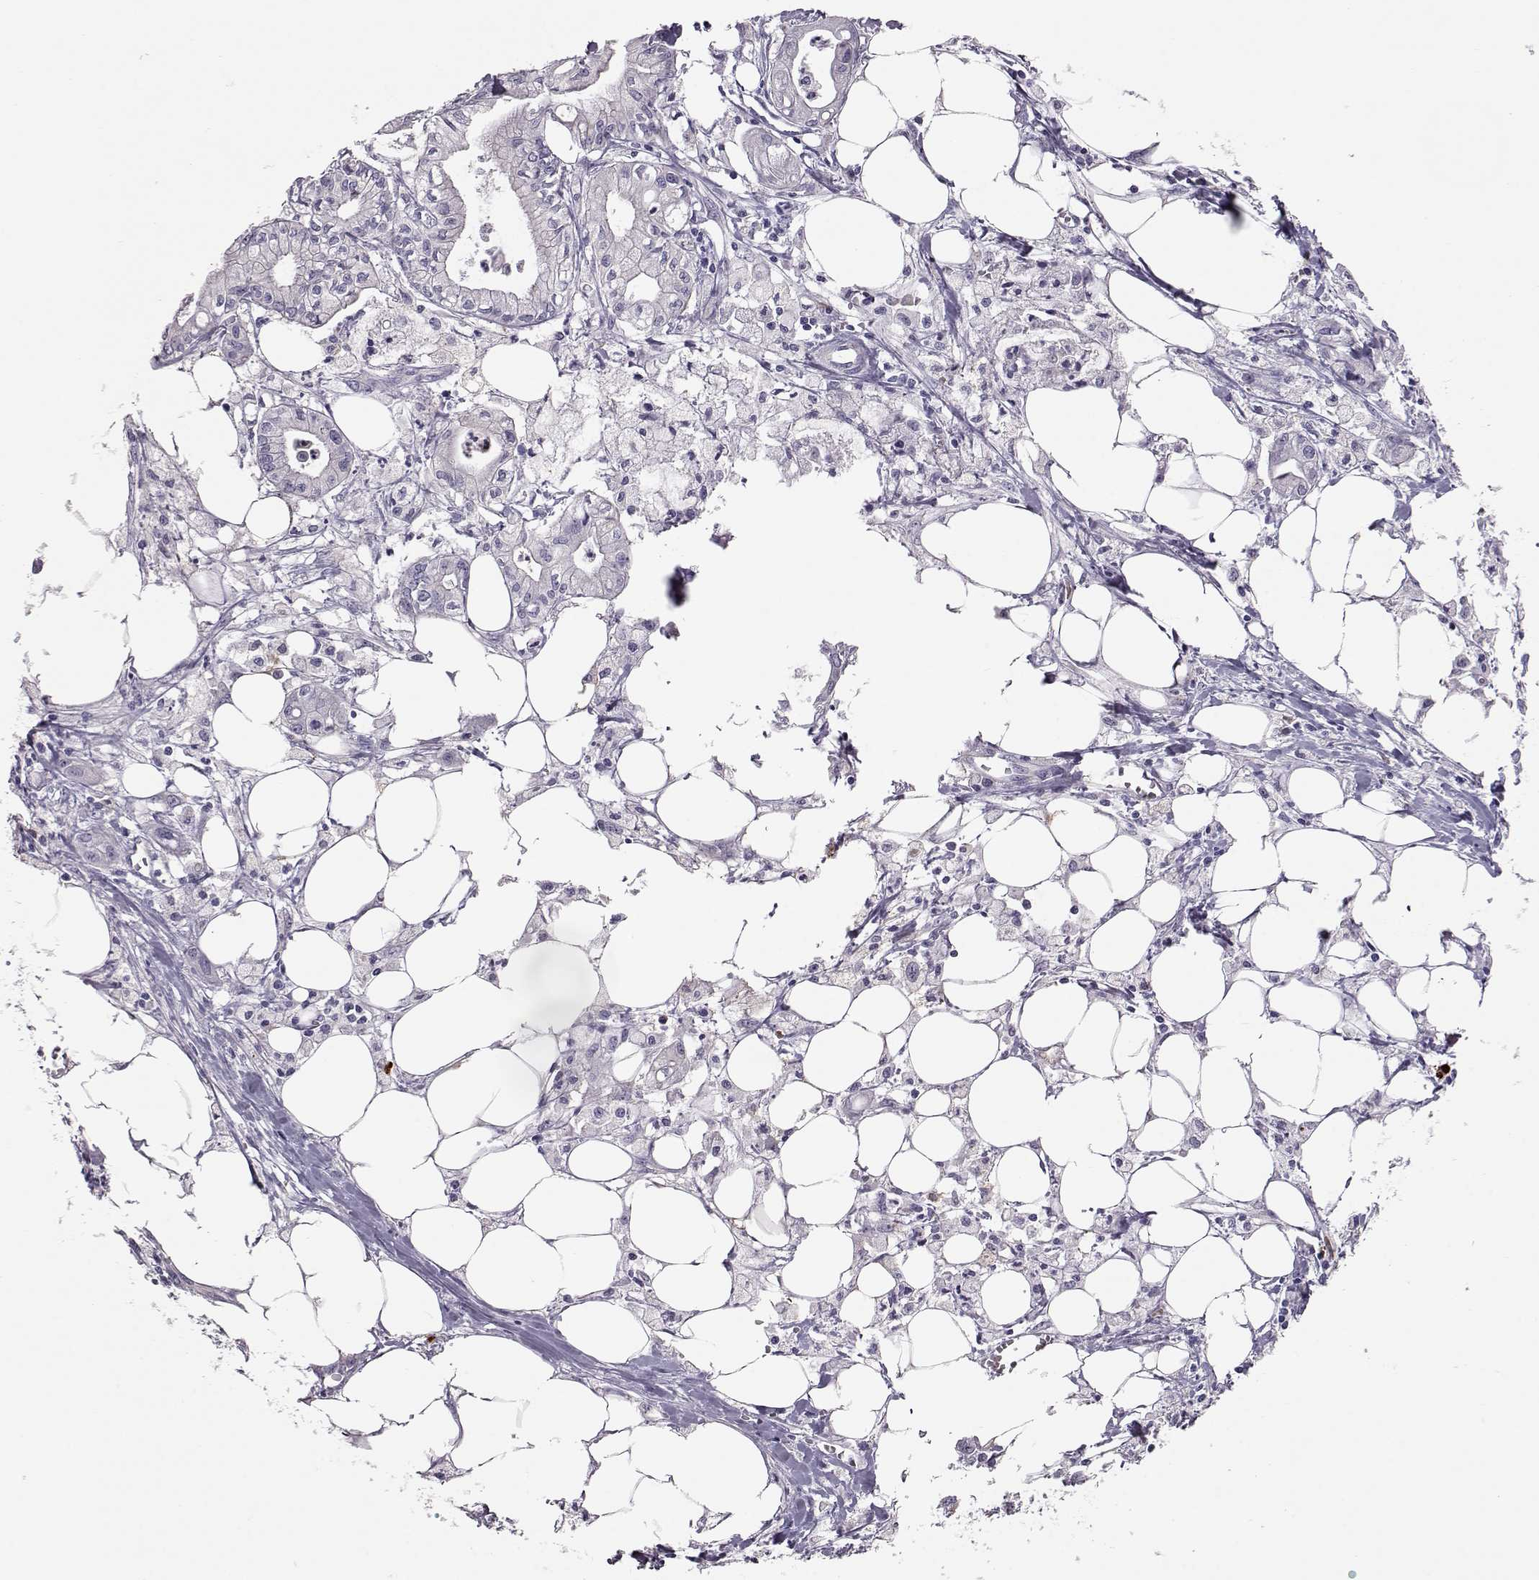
{"staining": {"intensity": "negative", "quantity": "none", "location": "none"}, "tissue": "pancreatic cancer", "cell_type": "Tumor cells", "image_type": "cancer", "snomed": [{"axis": "morphology", "description": "Adenocarcinoma, NOS"}, {"axis": "topography", "description": "Pancreas"}], "caption": "Micrograph shows no protein positivity in tumor cells of pancreatic adenocarcinoma tissue.", "gene": "ADGRG5", "patient": {"sex": "male", "age": 71}}